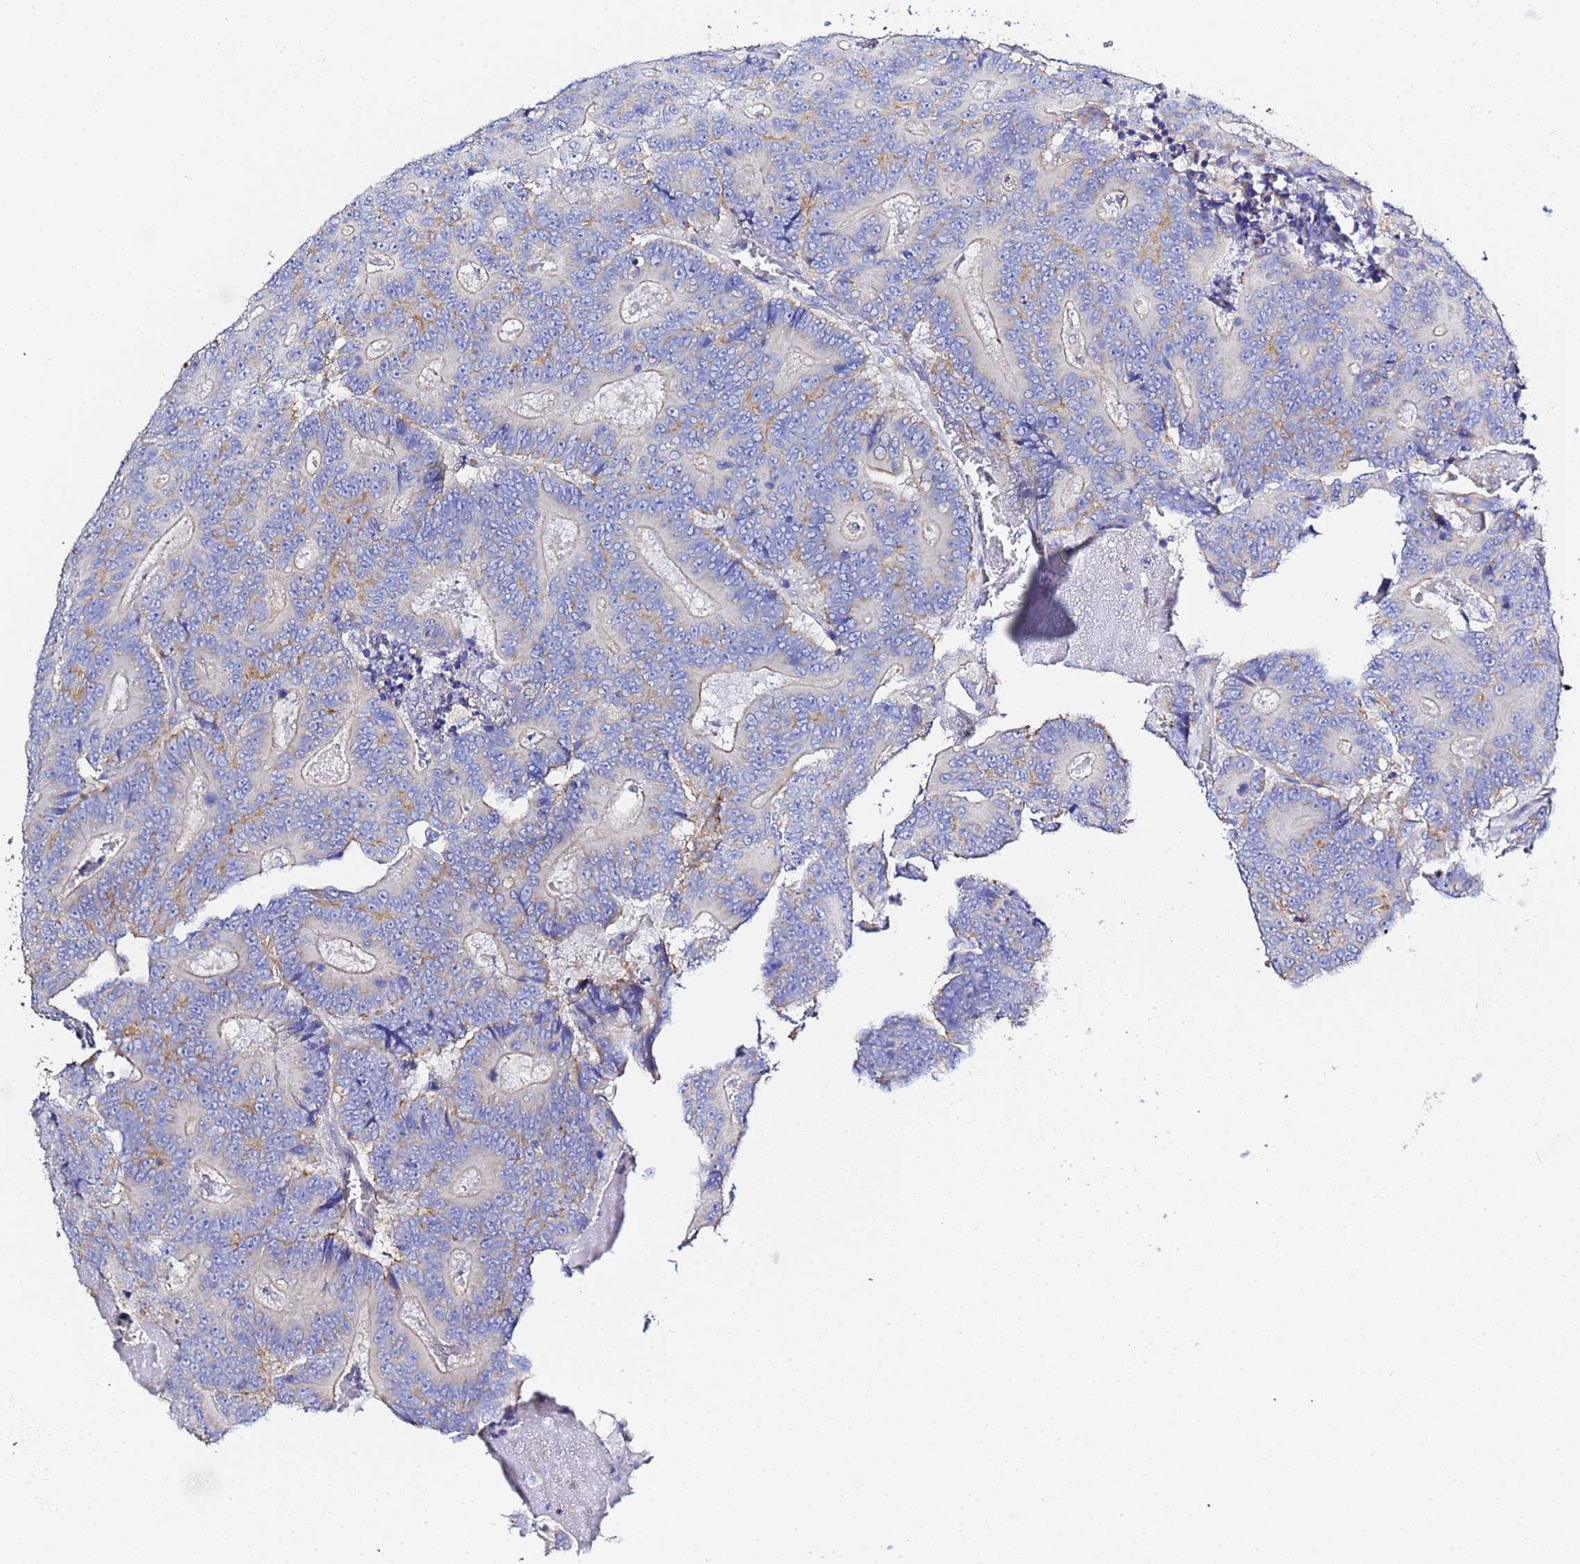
{"staining": {"intensity": "moderate", "quantity": "<25%", "location": "cytoplasmic/membranous"}, "tissue": "colorectal cancer", "cell_type": "Tumor cells", "image_type": "cancer", "snomed": [{"axis": "morphology", "description": "Adenocarcinoma, NOS"}, {"axis": "topography", "description": "Colon"}], "caption": "A brown stain labels moderate cytoplasmic/membranous staining of a protein in human colorectal cancer (adenocarcinoma) tumor cells.", "gene": "VTI1B", "patient": {"sex": "male", "age": 83}}